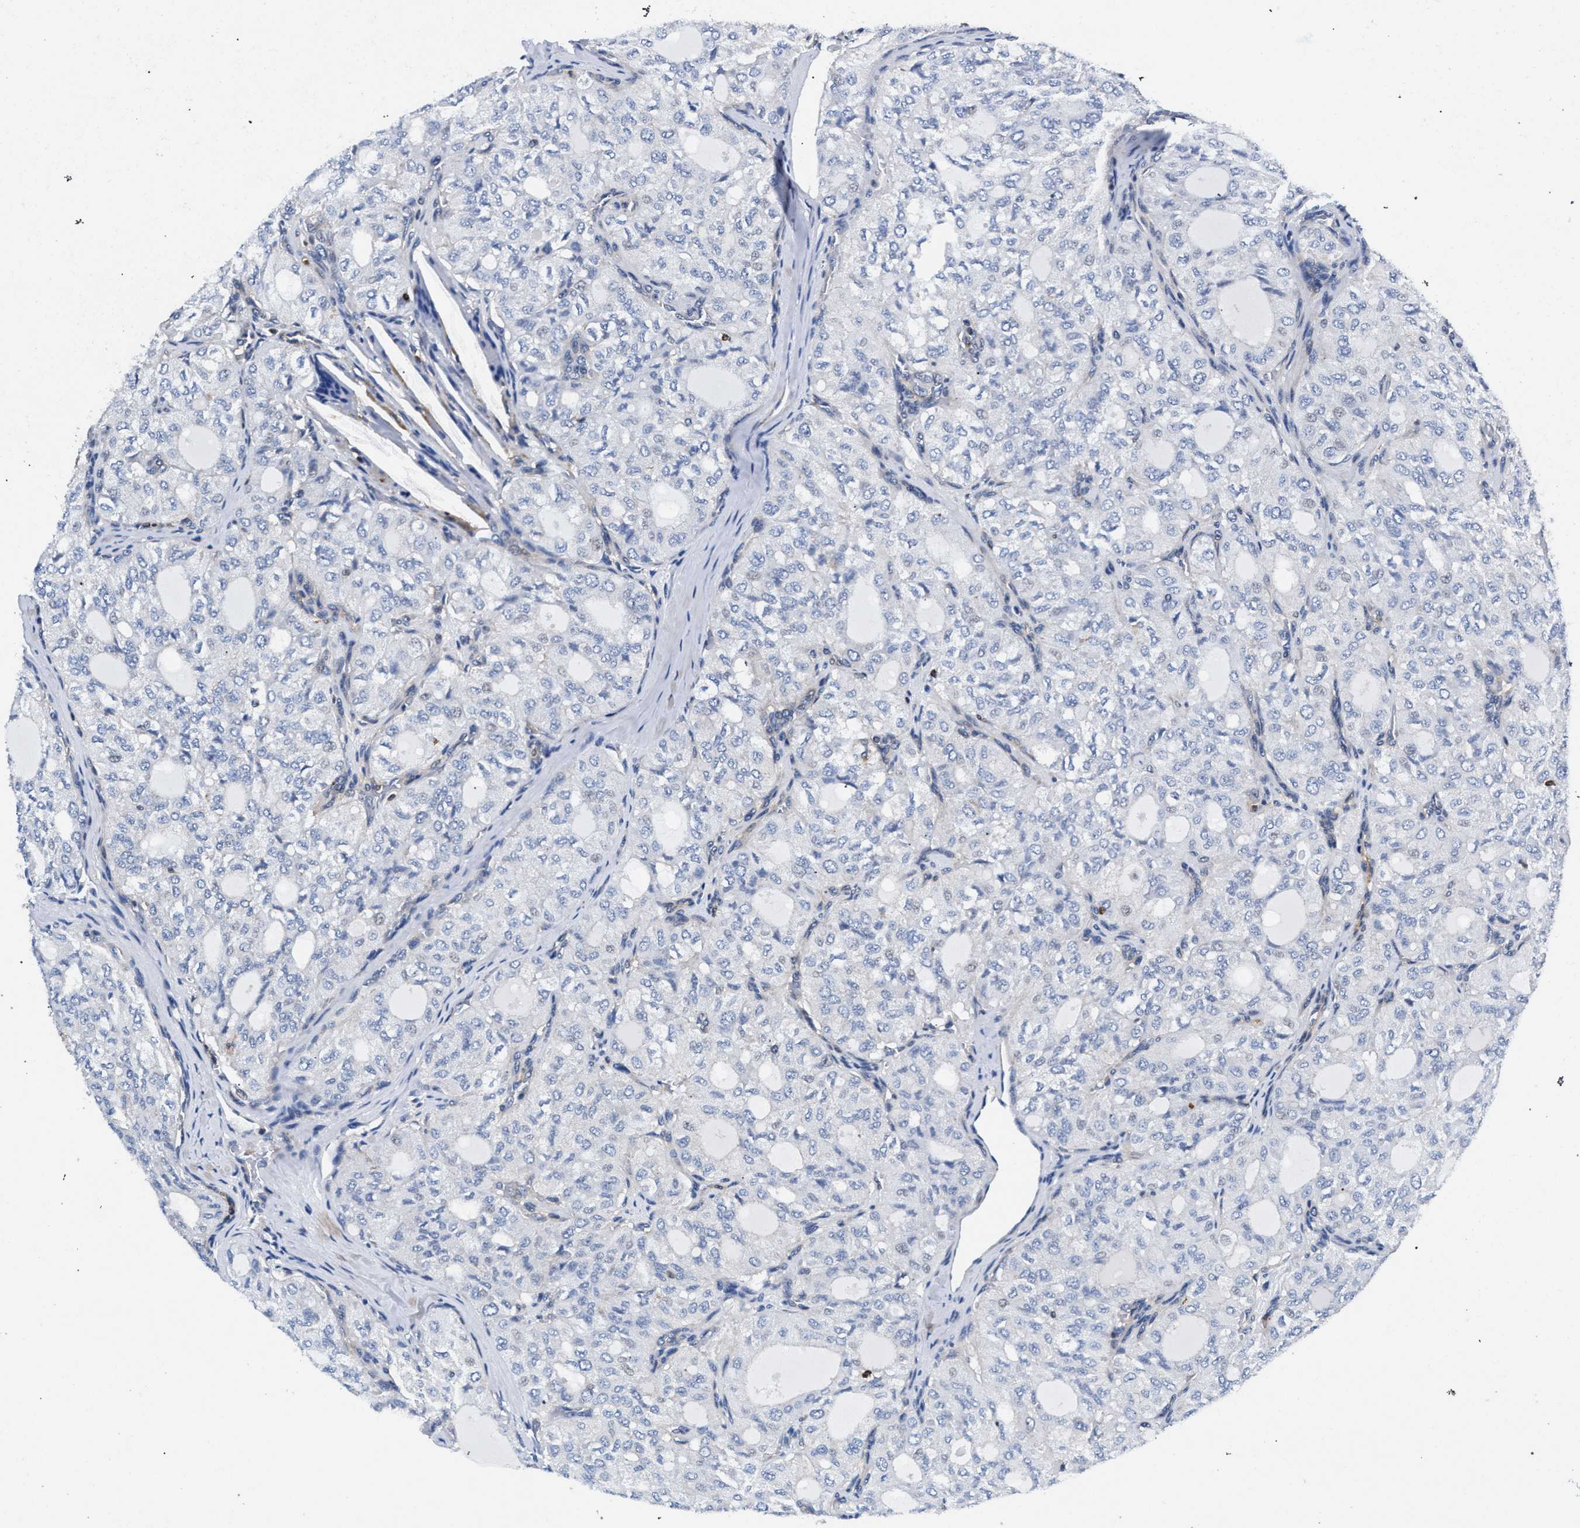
{"staining": {"intensity": "negative", "quantity": "none", "location": "none"}, "tissue": "thyroid cancer", "cell_type": "Tumor cells", "image_type": "cancer", "snomed": [{"axis": "morphology", "description": "Follicular adenoma carcinoma, NOS"}, {"axis": "topography", "description": "Thyroid gland"}], "caption": "This is an immunohistochemistry (IHC) image of human thyroid cancer (follicular adenoma carcinoma). There is no expression in tumor cells.", "gene": "LASP1", "patient": {"sex": "male", "age": 75}}